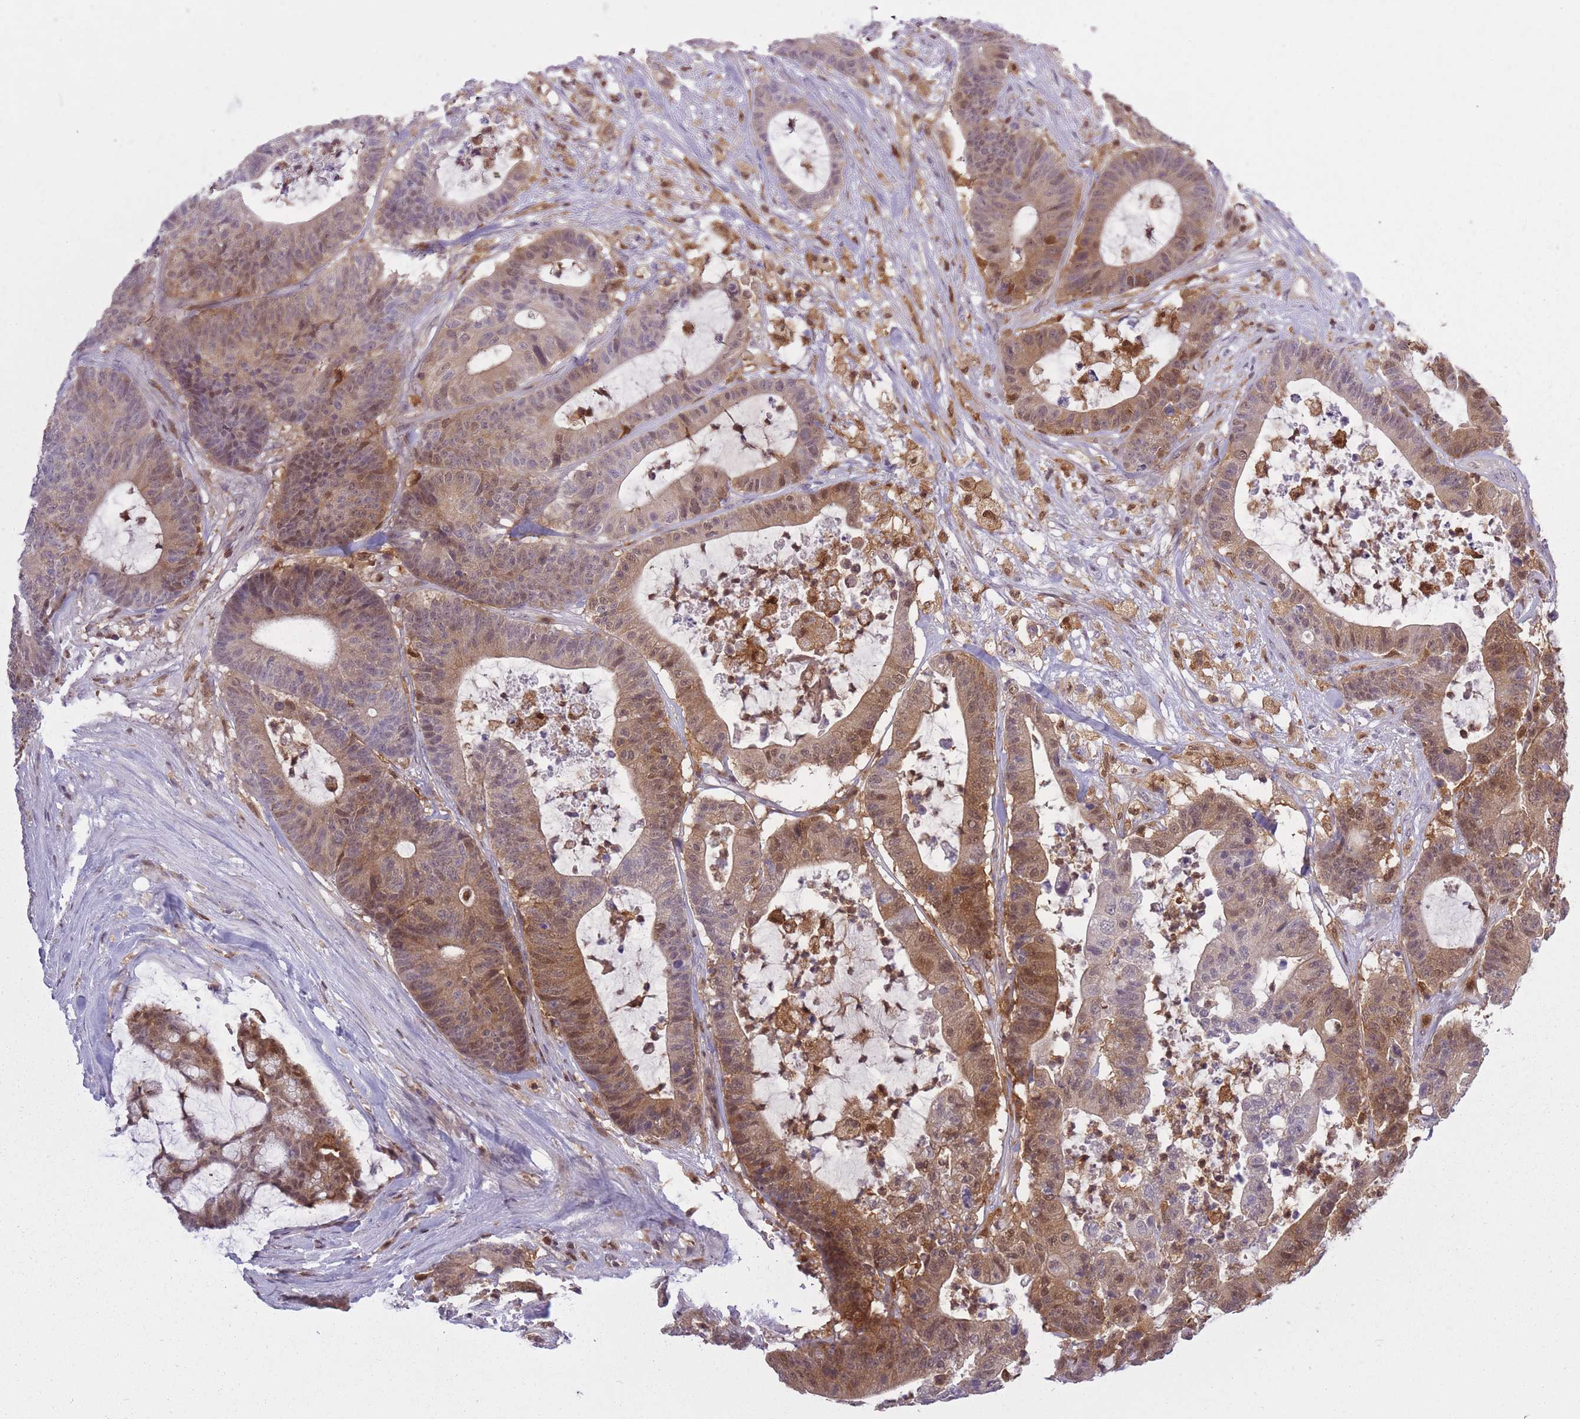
{"staining": {"intensity": "moderate", "quantity": ">75%", "location": "cytoplasmic/membranous,nuclear"}, "tissue": "colorectal cancer", "cell_type": "Tumor cells", "image_type": "cancer", "snomed": [{"axis": "morphology", "description": "Adenocarcinoma, NOS"}, {"axis": "topography", "description": "Colon"}], "caption": "Adenocarcinoma (colorectal) stained with a protein marker reveals moderate staining in tumor cells.", "gene": "CXorf38", "patient": {"sex": "female", "age": 84}}